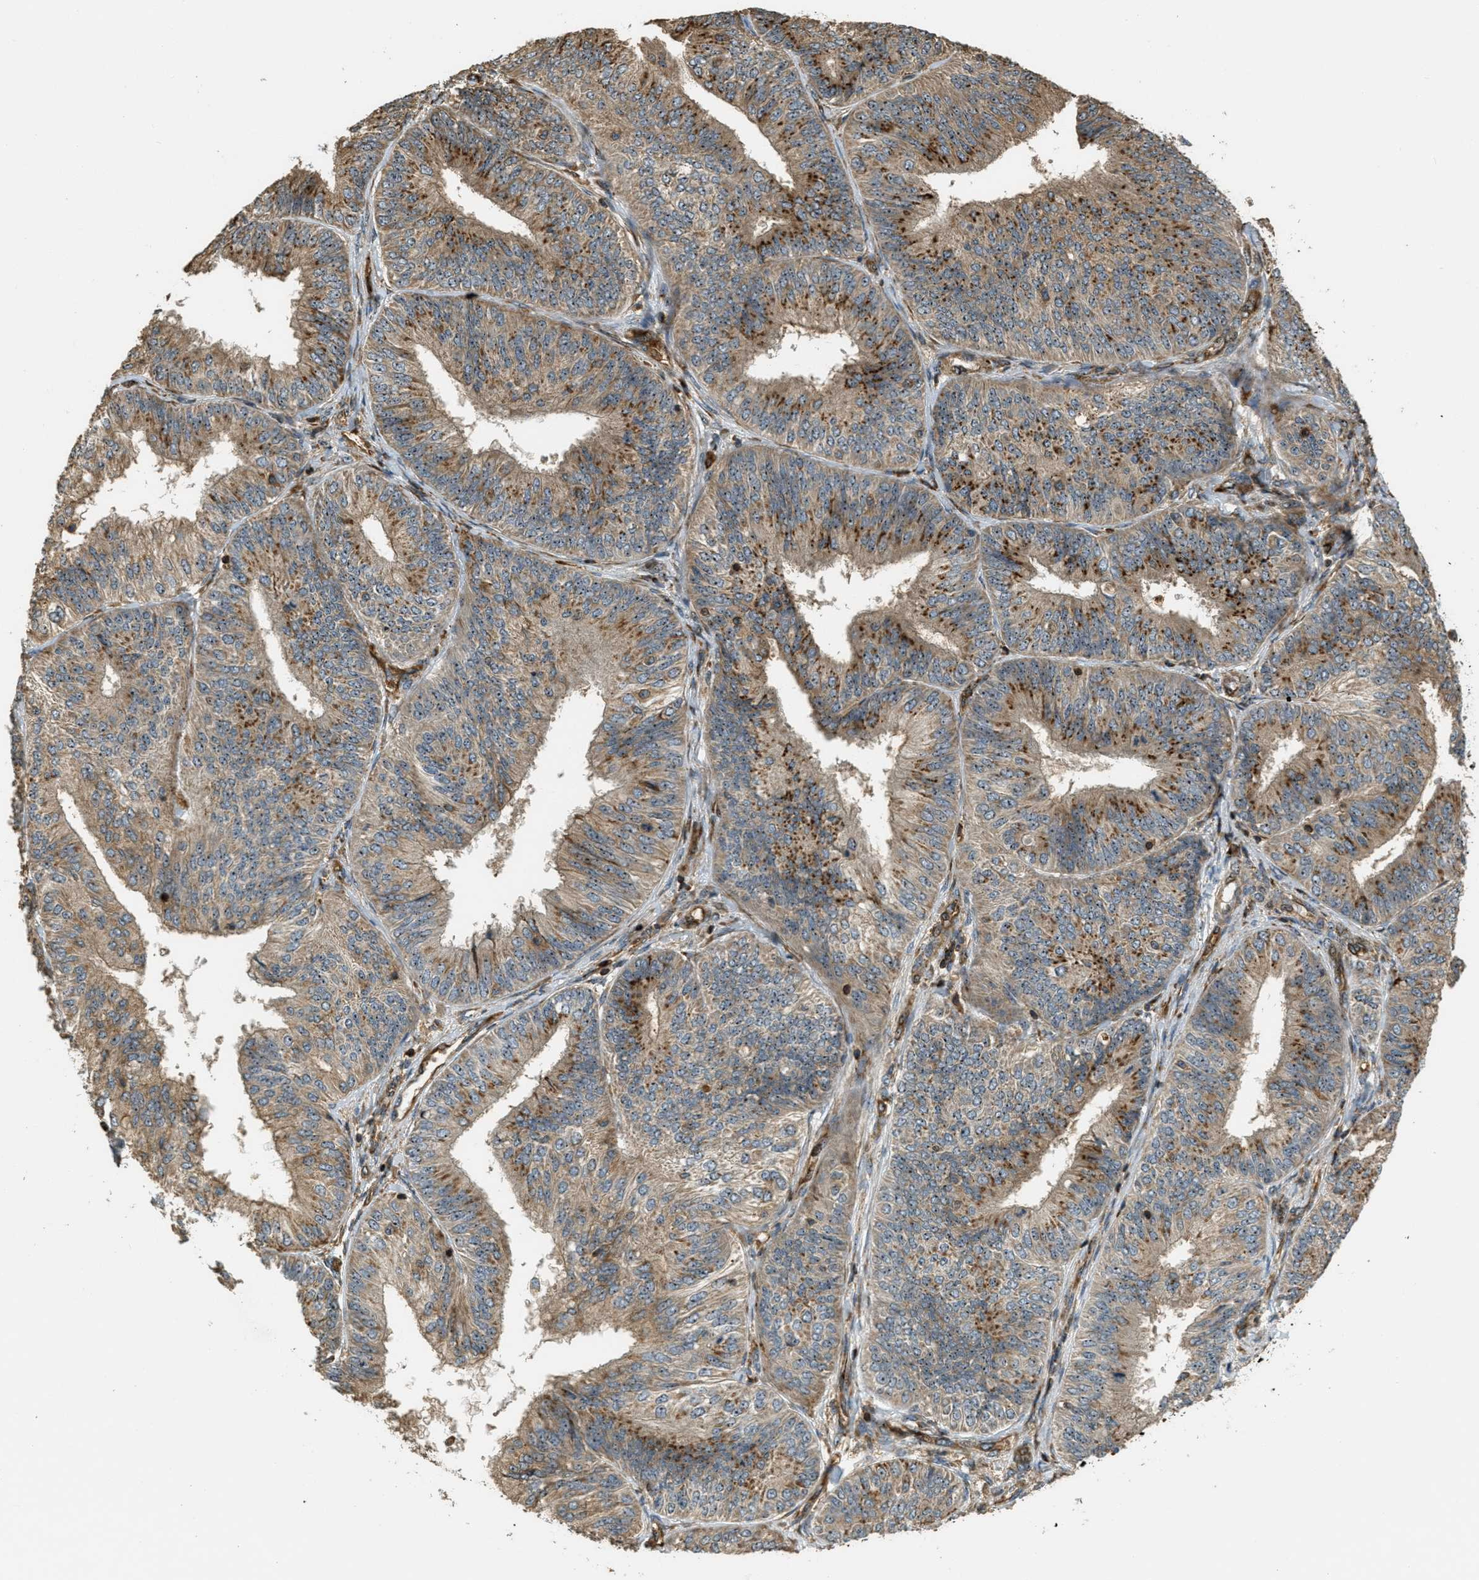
{"staining": {"intensity": "moderate", "quantity": ">75%", "location": "cytoplasmic/membranous,nuclear"}, "tissue": "endometrial cancer", "cell_type": "Tumor cells", "image_type": "cancer", "snomed": [{"axis": "morphology", "description": "Adenocarcinoma, NOS"}, {"axis": "topography", "description": "Endometrium"}], "caption": "Human endometrial cancer (adenocarcinoma) stained with a protein marker demonstrates moderate staining in tumor cells.", "gene": "LRP12", "patient": {"sex": "female", "age": 58}}